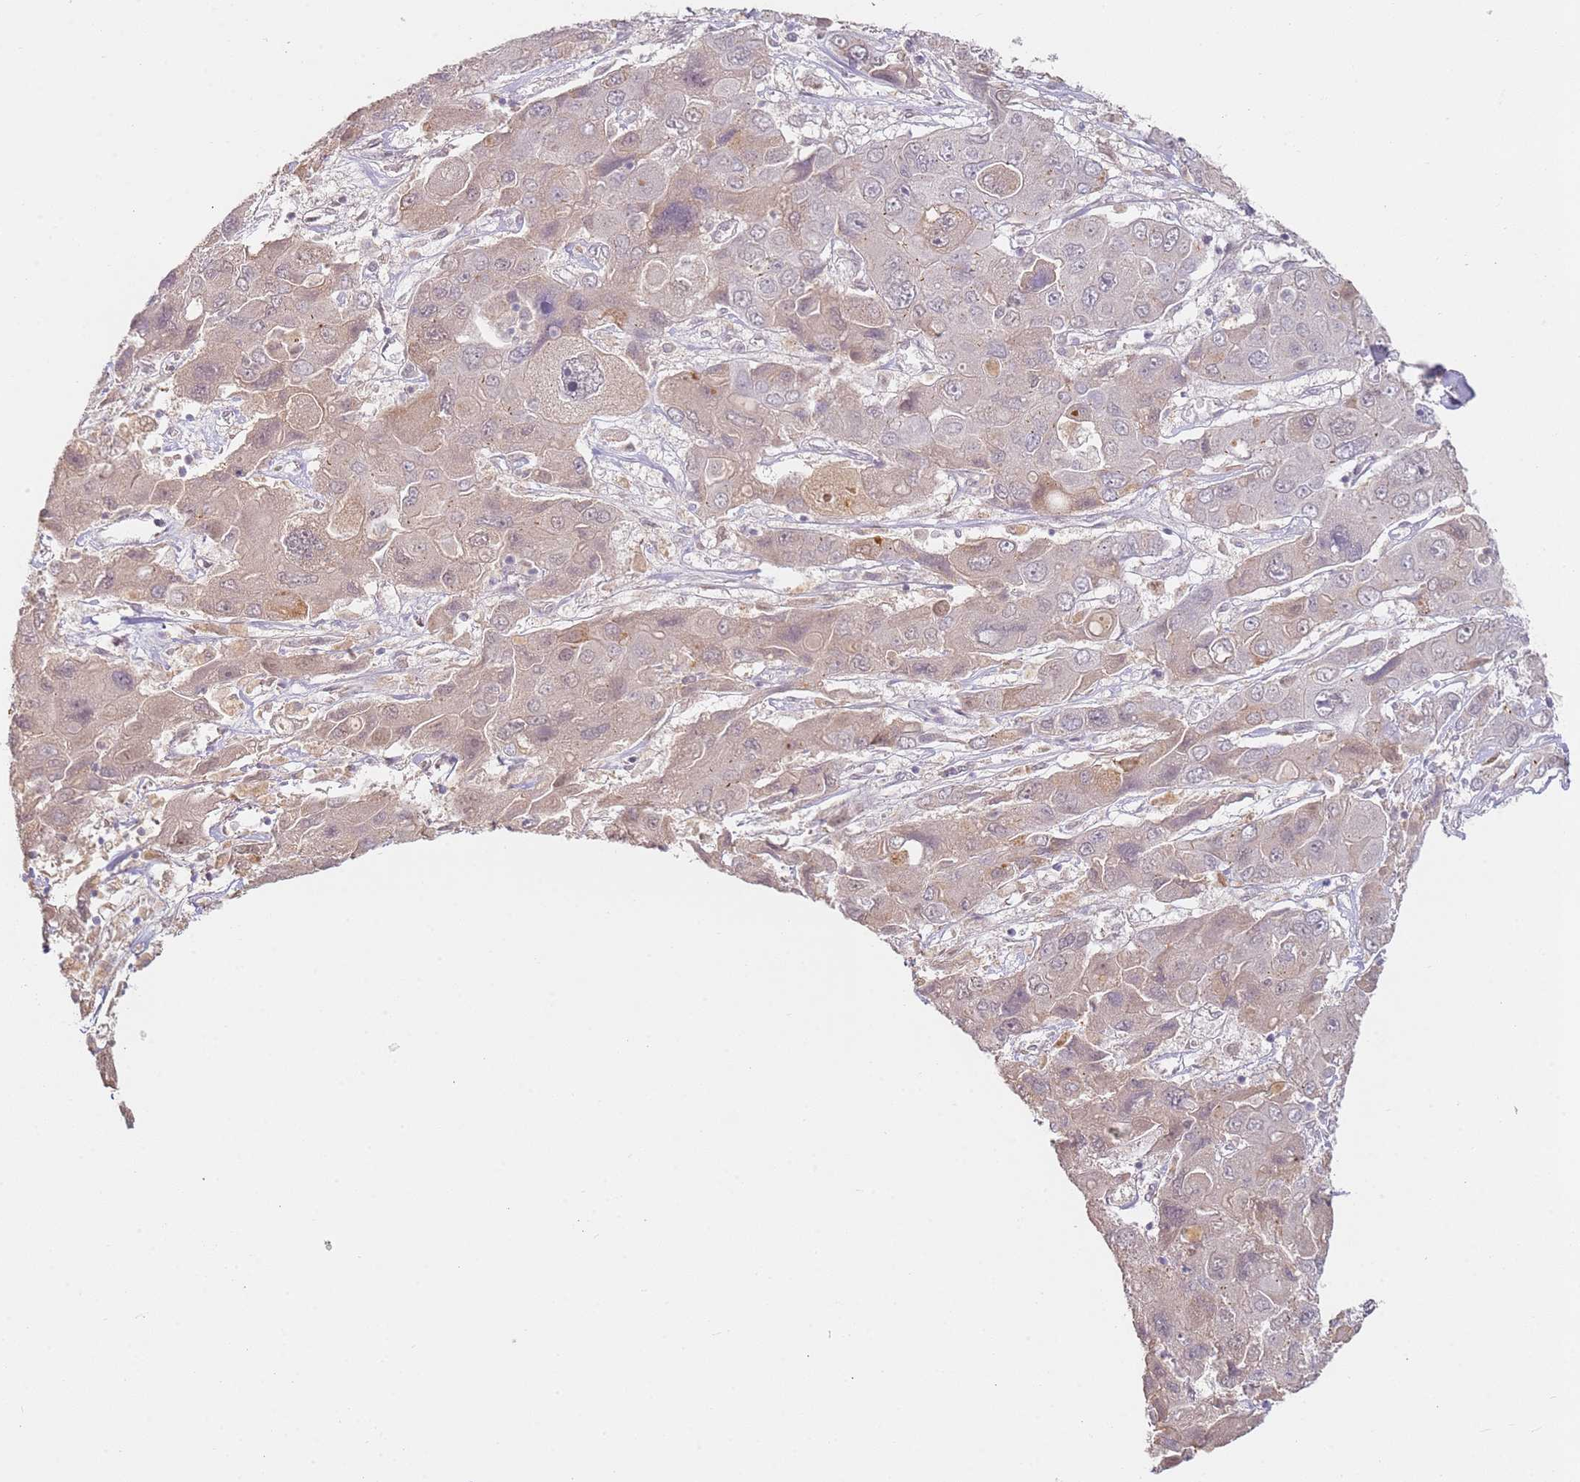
{"staining": {"intensity": "weak", "quantity": "25%-75%", "location": "cytoplasmic/membranous"}, "tissue": "liver cancer", "cell_type": "Tumor cells", "image_type": "cancer", "snomed": [{"axis": "morphology", "description": "Cholangiocarcinoma"}, {"axis": "topography", "description": "Liver"}], "caption": "IHC of human cholangiocarcinoma (liver) exhibits low levels of weak cytoplasmic/membranous staining in approximately 25%-75% of tumor cells.", "gene": "WDR93", "patient": {"sex": "male", "age": 67}}